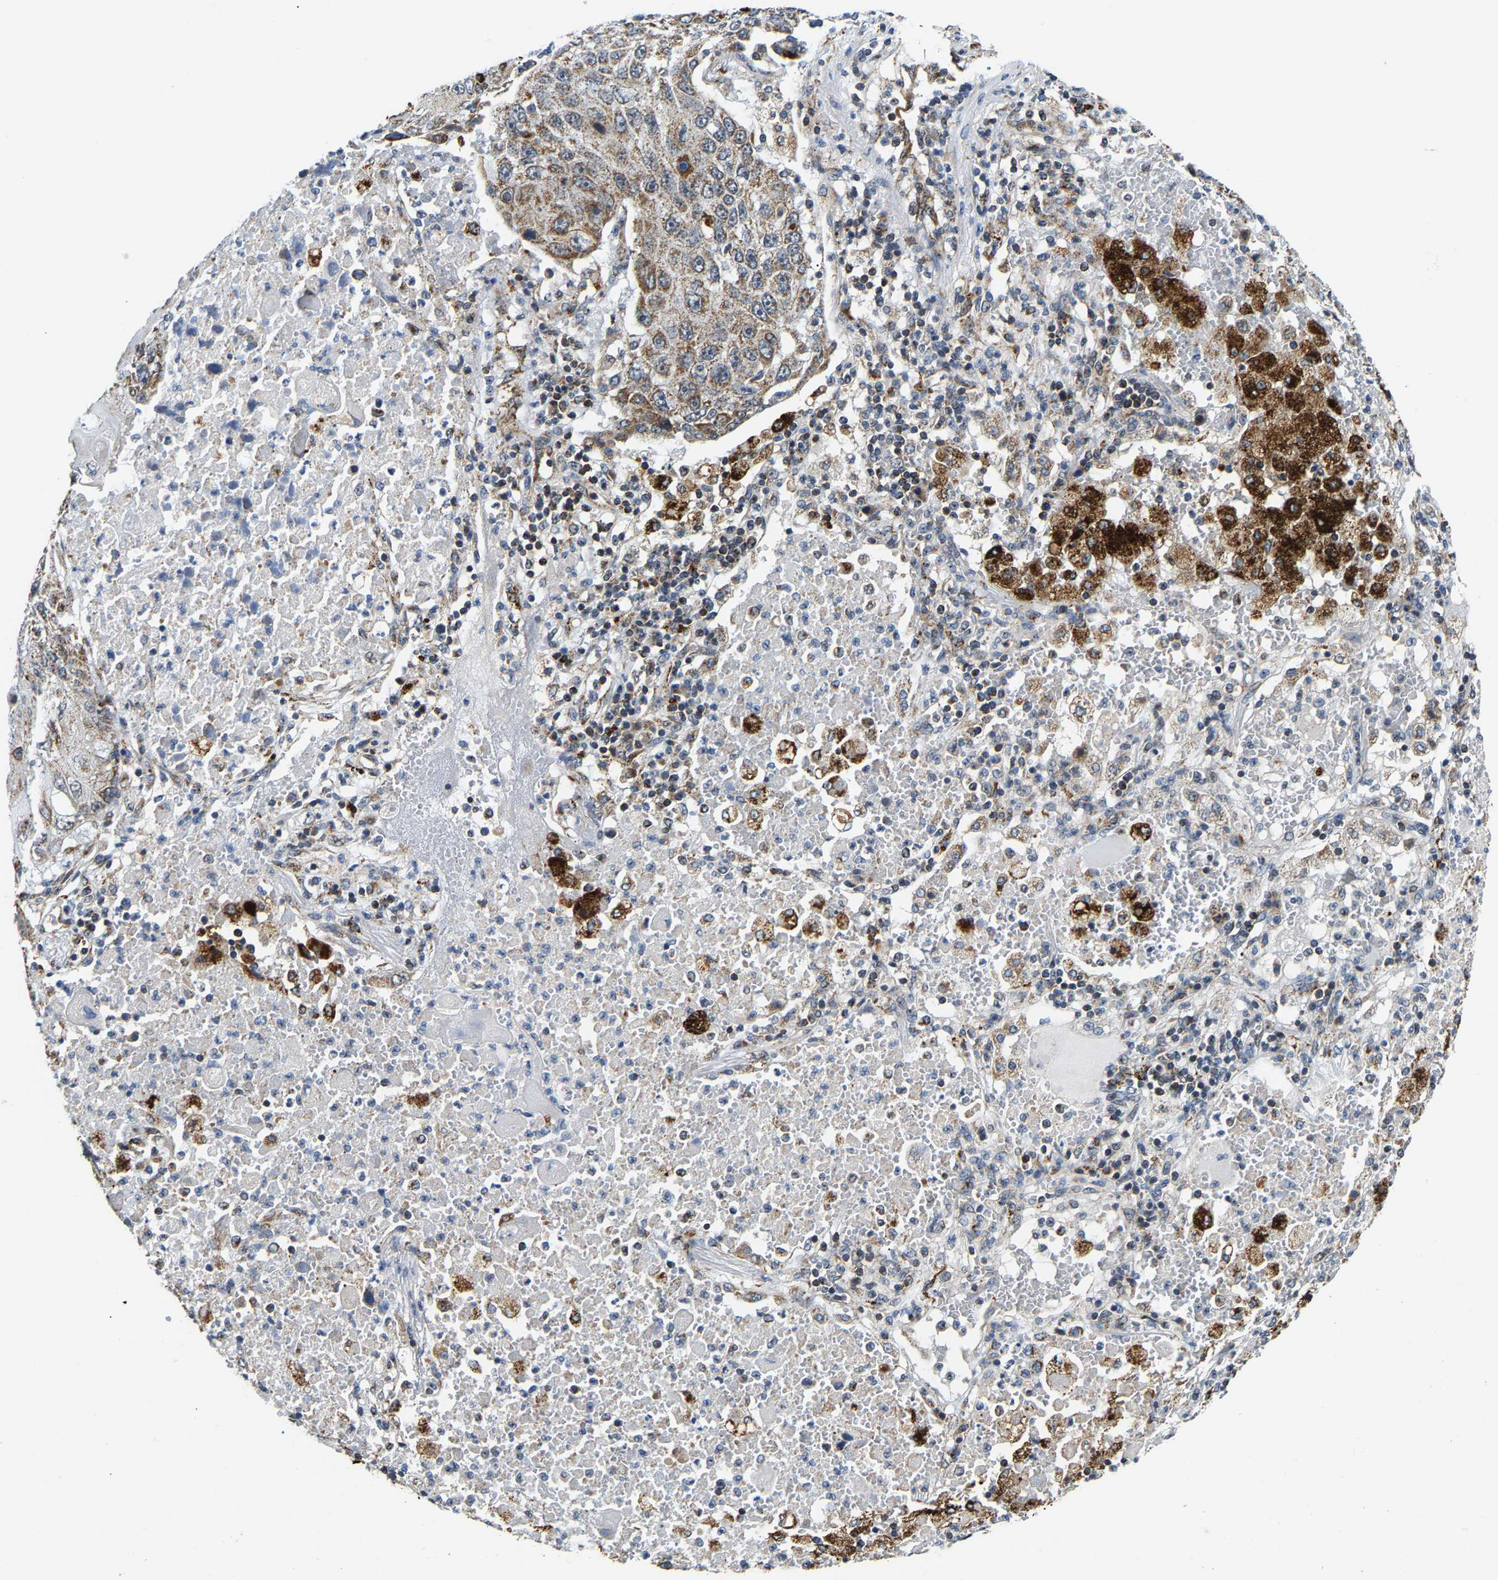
{"staining": {"intensity": "moderate", "quantity": ">75%", "location": "cytoplasmic/membranous"}, "tissue": "lung cancer", "cell_type": "Tumor cells", "image_type": "cancer", "snomed": [{"axis": "morphology", "description": "Squamous cell carcinoma, NOS"}, {"axis": "topography", "description": "Lung"}], "caption": "Immunohistochemistry micrograph of human squamous cell carcinoma (lung) stained for a protein (brown), which displays medium levels of moderate cytoplasmic/membranous positivity in about >75% of tumor cells.", "gene": "GIMAP7", "patient": {"sex": "male", "age": 61}}